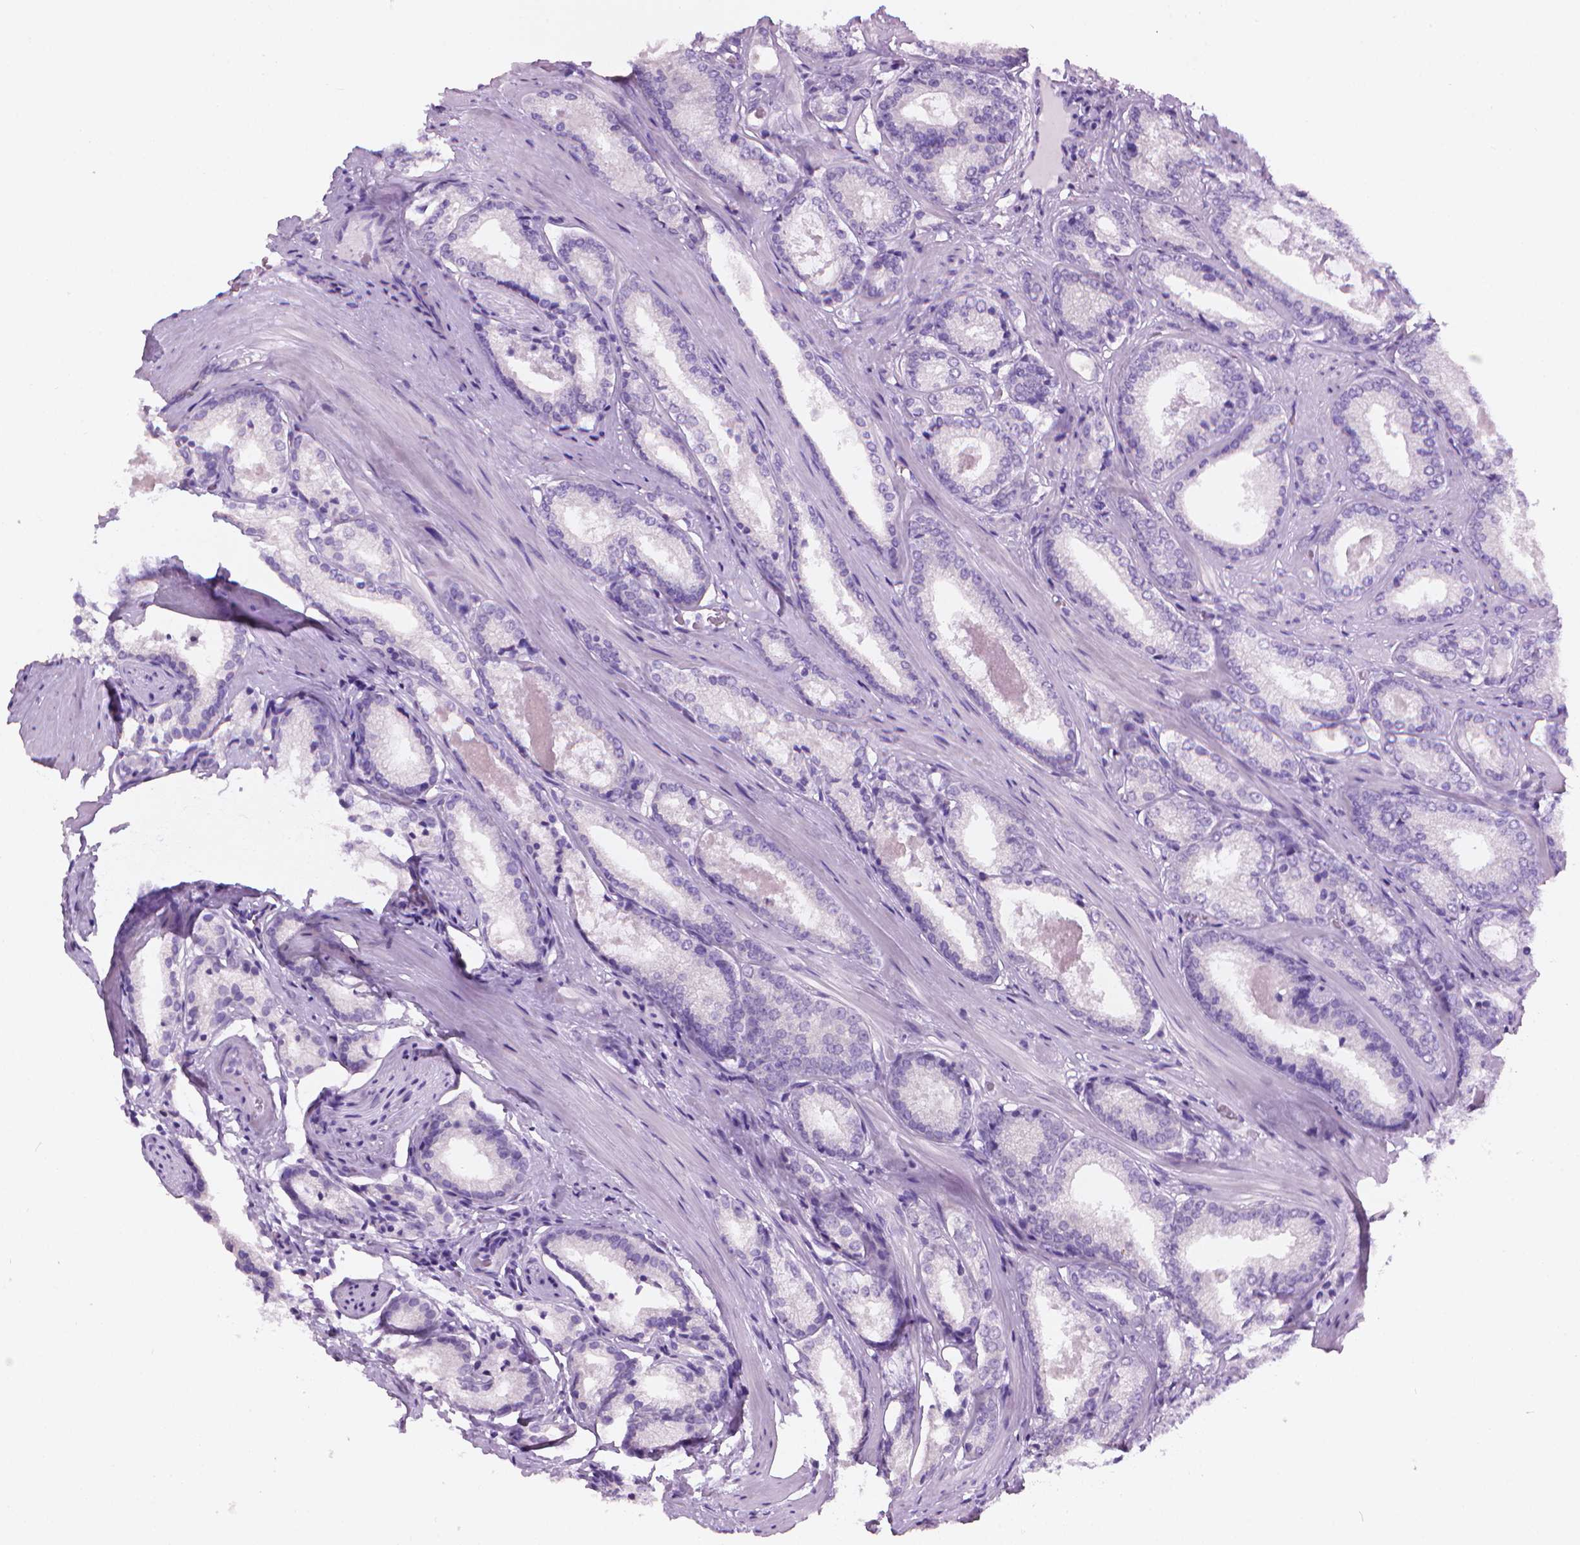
{"staining": {"intensity": "negative", "quantity": "none", "location": "none"}, "tissue": "prostate cancer", "cell_type": "Tumor cells", "image_type": "cancer", "snomed": [{"axis": "morphology", "description": "Adenocarcinoma, Low grade"}, {"axis": "topography", "description": "Prostate"}], "caption": "IHC photomicrograph of neoplastic tissue: human low-grade adenocarcinoma (prostate) stained with DAB displays no significant protein positivity in tumor cells.", "gene": "TTC29", "patient": {"sex": "male", "age": 56}}